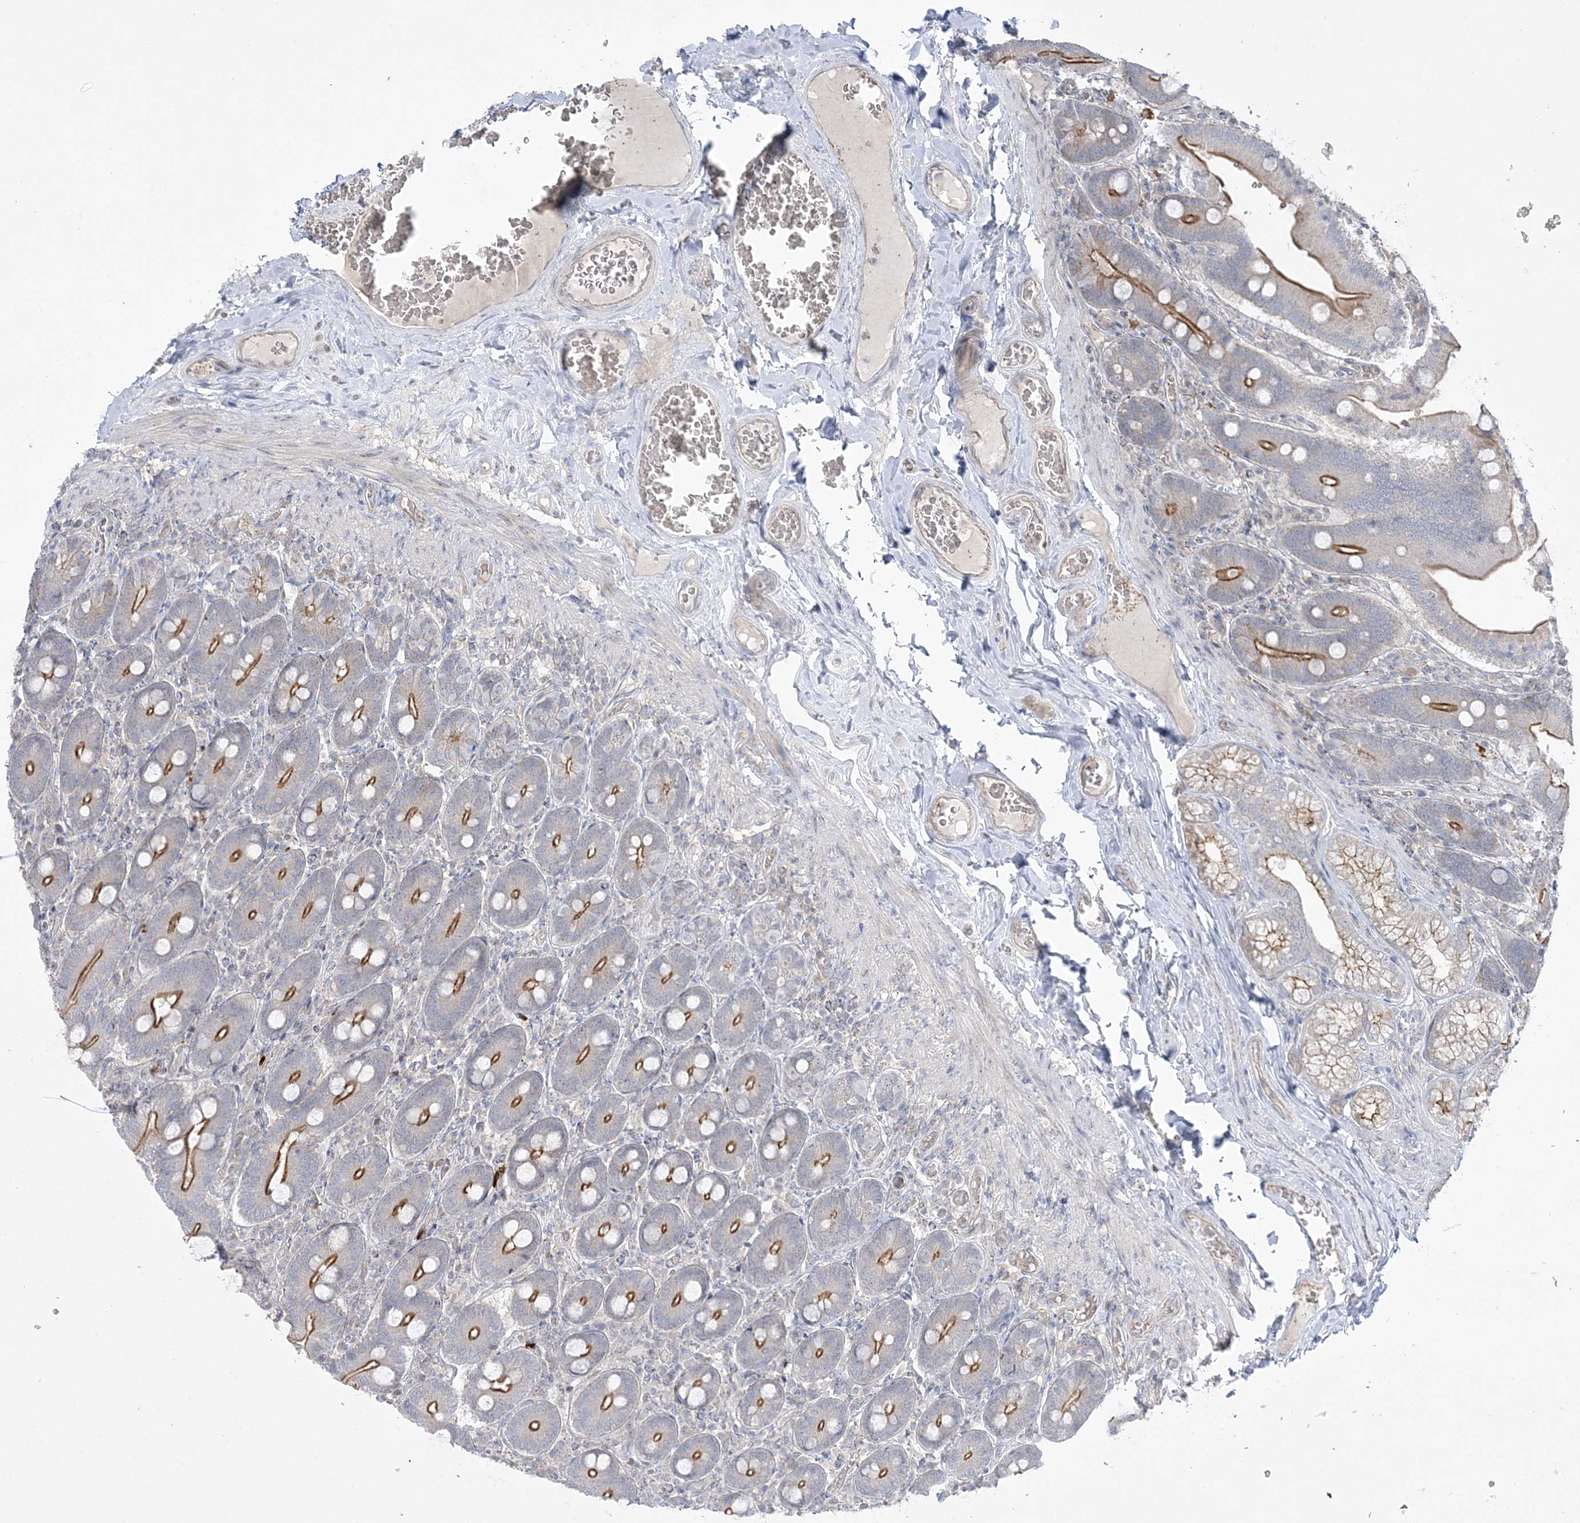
{"staining": {"intensity": "moderate", "quantity": ">75%", "location": "cytoplasmic/membranous"}, "tissue": "duodenum", "cell_type": "Glandular cells", "image_type": "normal", "snomed": [{"axis": "morphology", "description": "Normal tissue, NOS"}, {"axis": "topography", "description": "Duodenum"}], "caption": "Immunohistochemistry (IHC) (DAB (3,3'-diaminobenzidine)) staining of benign human duodenum reveals moderate cytoplasmic/membranous protein expression in about >75% of glandular cells. (DAB (3,3'-diaminobenzidine) = brown stain, brightfield microscopy at high magnification).", "gene": "ADAMTS12", "patient": {"sex": "female", "age": 62}}